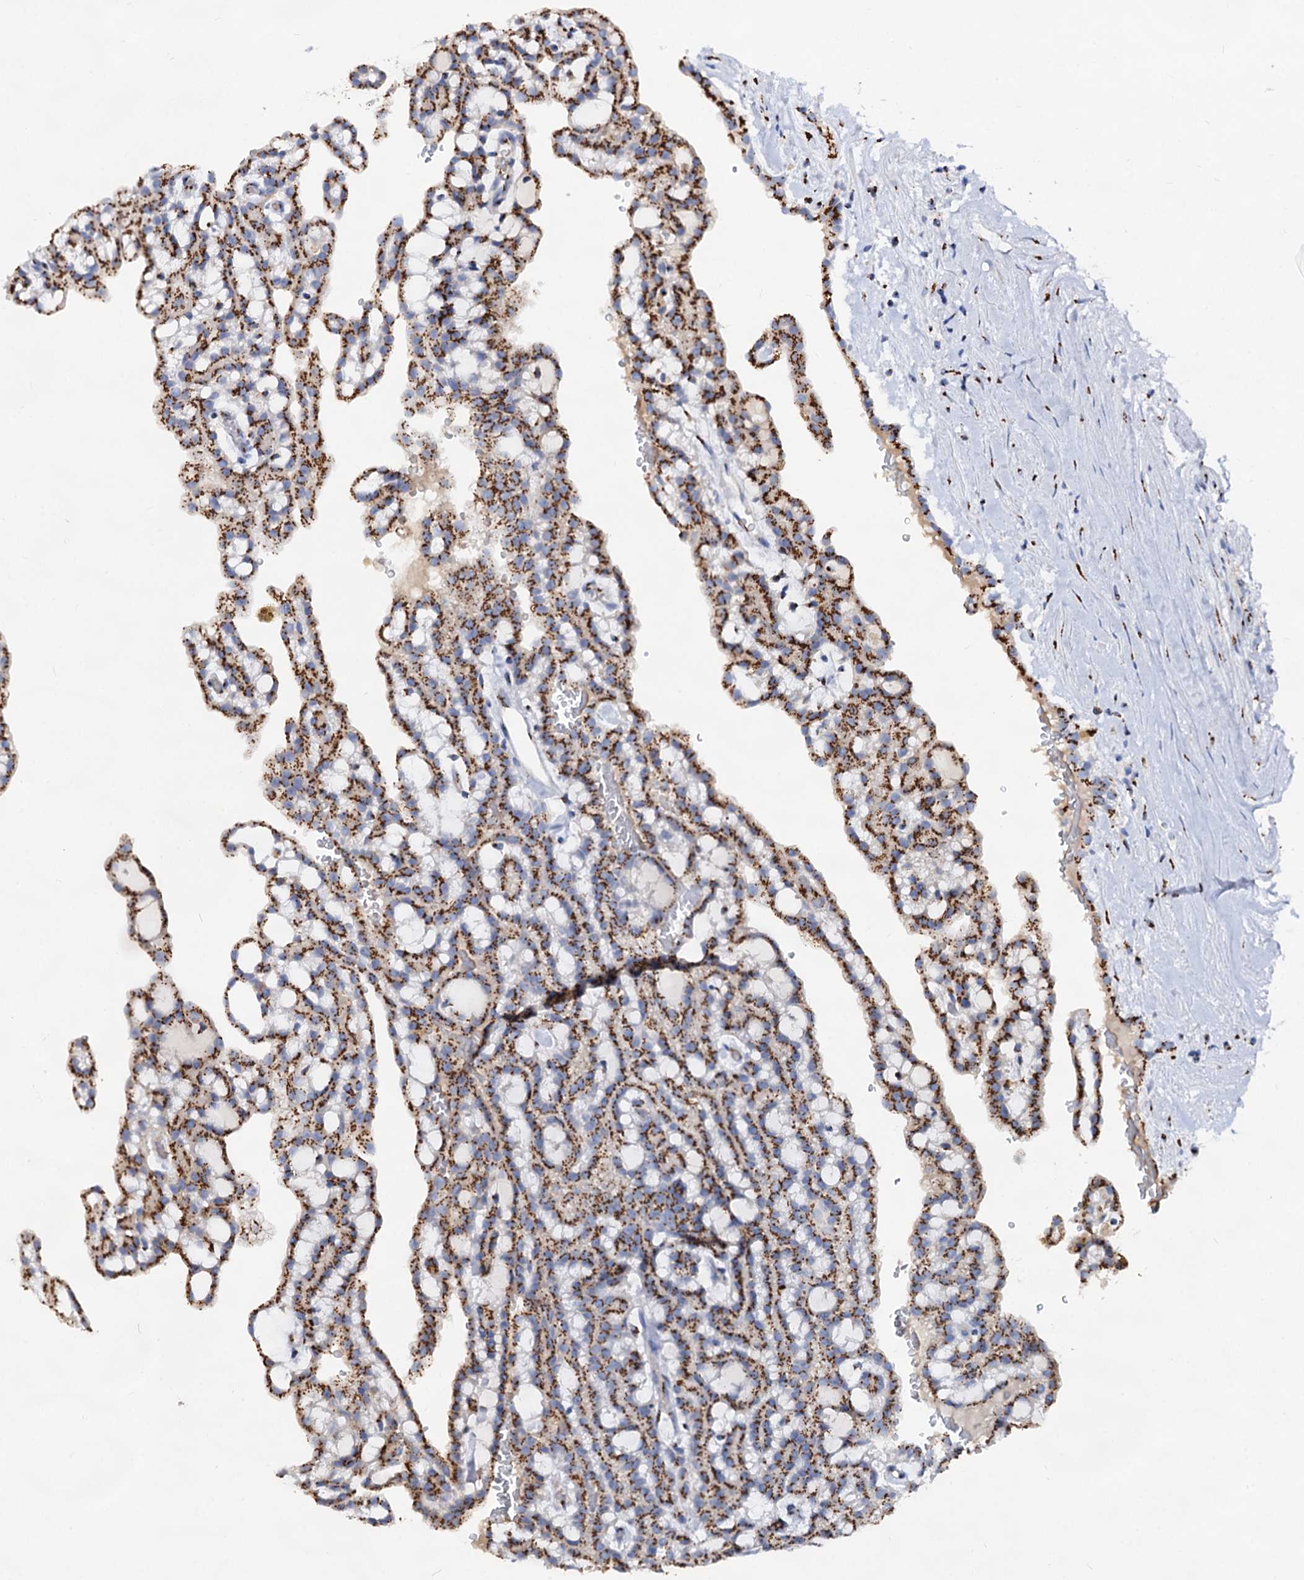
{"staining": {"intensity": "strong", "quantity": ">75%", "location": "cytoplasmic/membranous"}, "tissue": "renal cancer", "cell_type": "Tumor cells", "image_type": "cancer", "snomed": [{"axis": "morphology", "description": "Adenocarcinoma, NOS"}, {"axis": "topography", "description": "Kidney"}], "caption": "Immunohistochemistry (IHC) micrograph of human renal cancer (adenocarcinoma) stained for a protein (brown), which exhibits high levels of strong cytoplasmic/membranous positivity in approximately >75% of tumor cells.", "gene": "TM9SF3", "patient": {"sex": "male", "age": 63}}